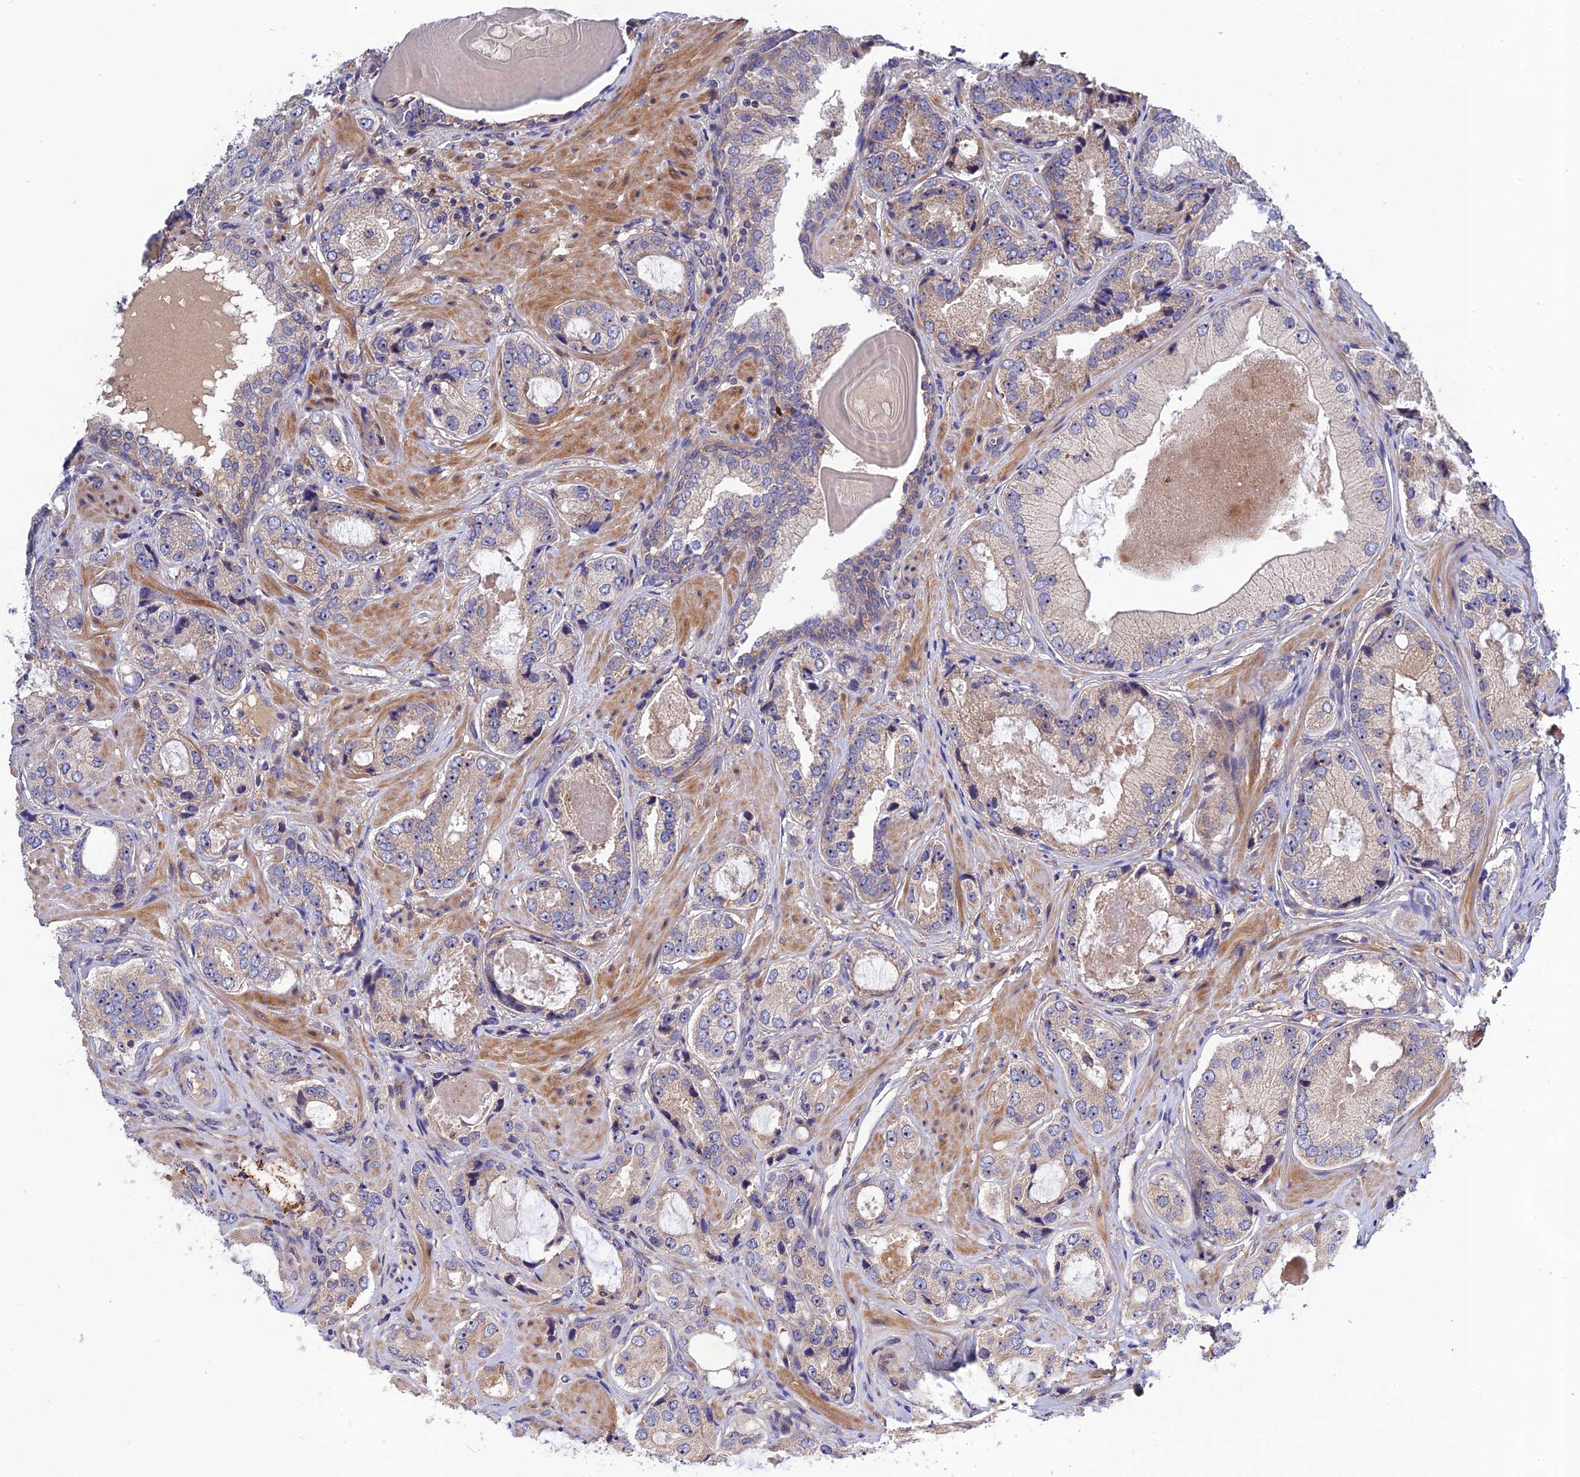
{"staining": {"intensity": "negative", "quantity": "none", "location": "none"}, "tissue": "prostate cancer", "cell_type": "Tumor cells", "image_type": "cancer", "snomed": [{"axis": "morphology", "description": "Adenocarcinoma, High grade"}, {"axis": "topography", "description": "Prostate"}], "caption": "The image shows no staining of tumor cells in prostate adenocarcinoma (high-grade).", "gene": "CRACD", "patient": {"sex": "male", "age": 59}}